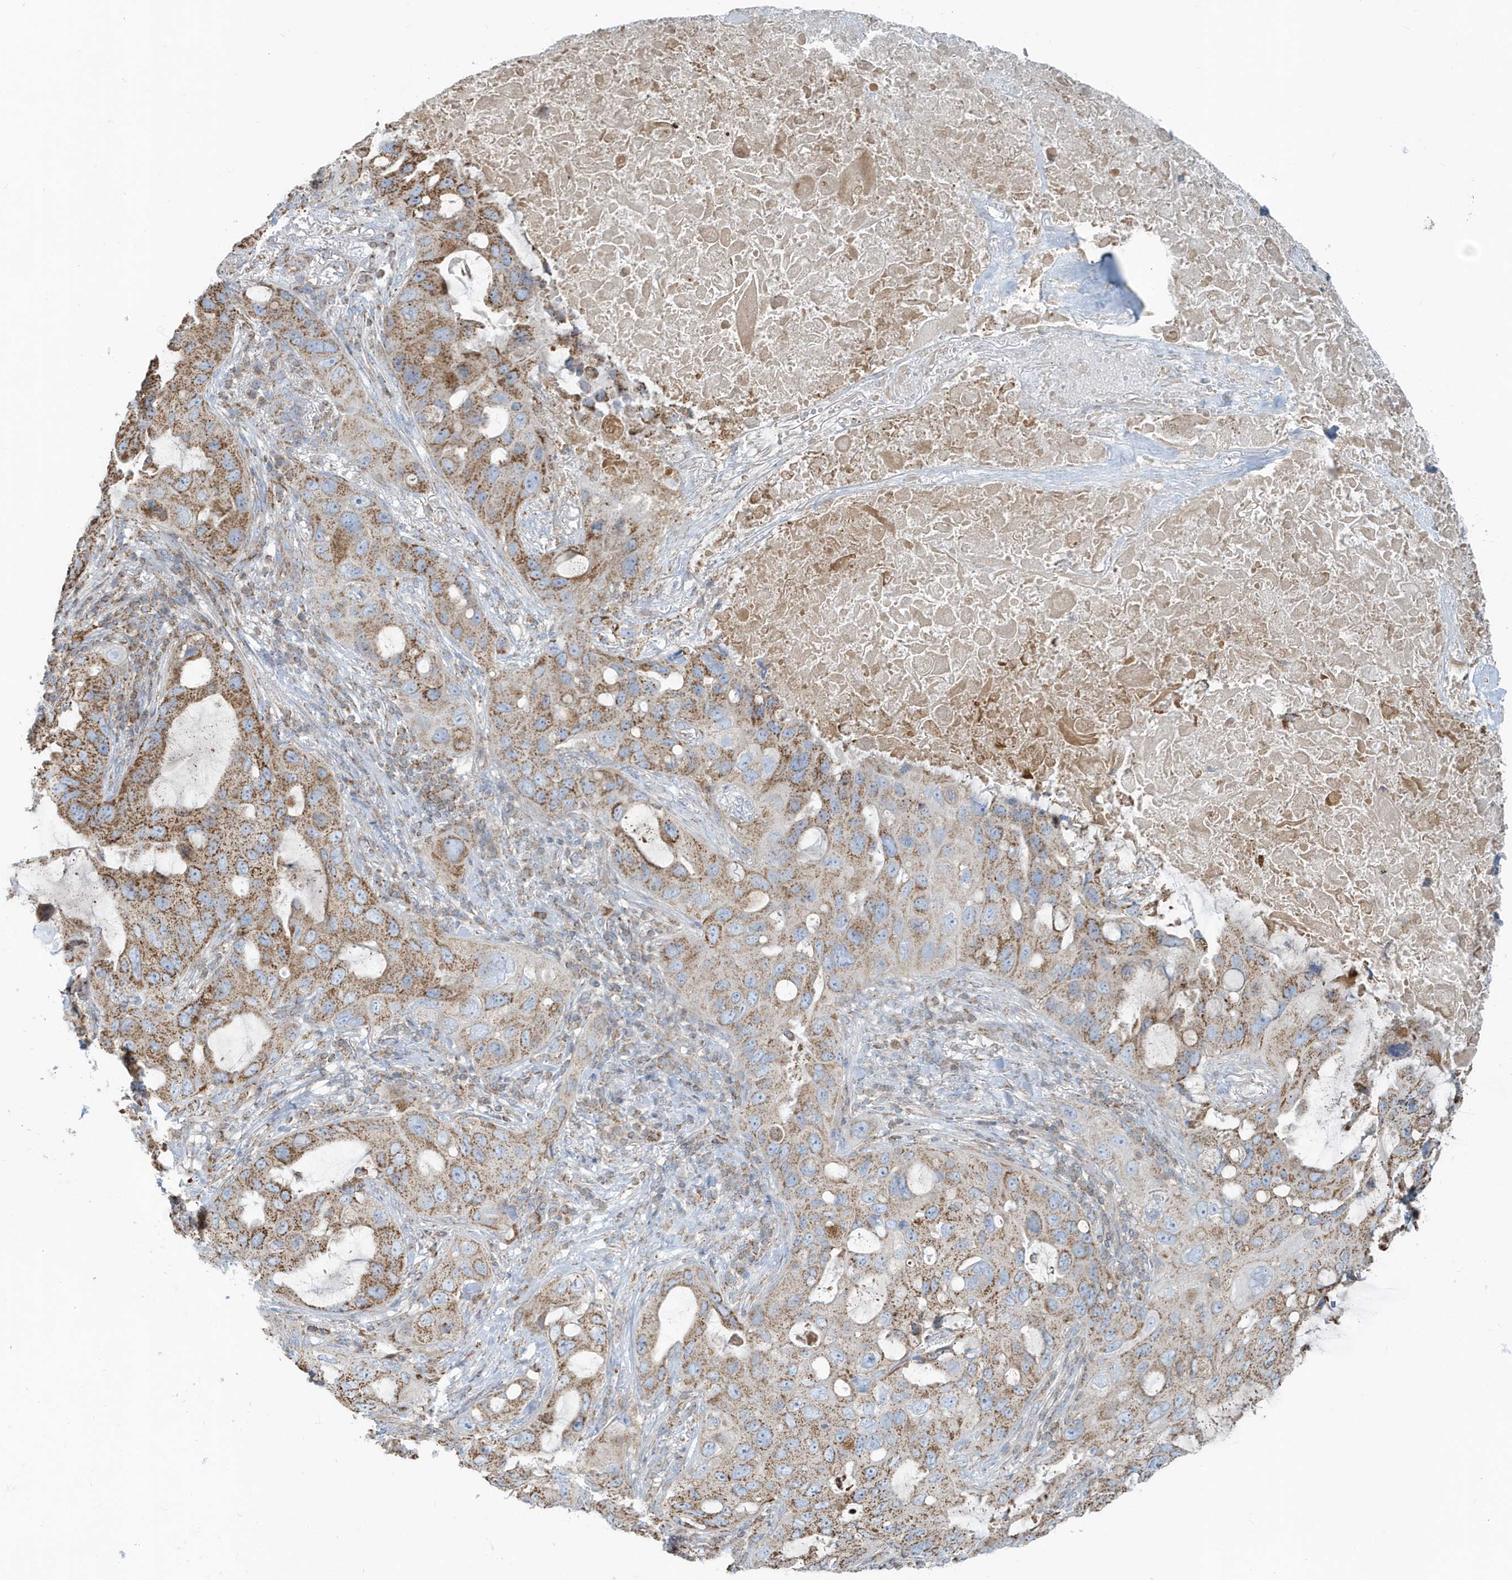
{"staining": {"intensity": "moderate", "quantity": "25%-75%", "location": "cytoplasmic/membranous"}, "tissue": "lung cancer", "cell_type": "Tumor cells", "image_type": "cancer", "snomed": [{"axis": "morphology", "description": "Squamous cell carcinoma, NOS"}, {"axis": "topography", "description": "Lung"}], "caption": "High-magnification brightfield microscopy of lung cancer (squamous cell carcinoma) stained with DAB (3,3'-diaminobenzidine) (brown) and counterstained with hematoxylin (blue). tumor cells exhibit moderate cytoplasmic/membranous staining is seen in about25%-75% of cells.", "gene": "RAB11FIP3", "patient": {"sex": "female", "age": 73}}